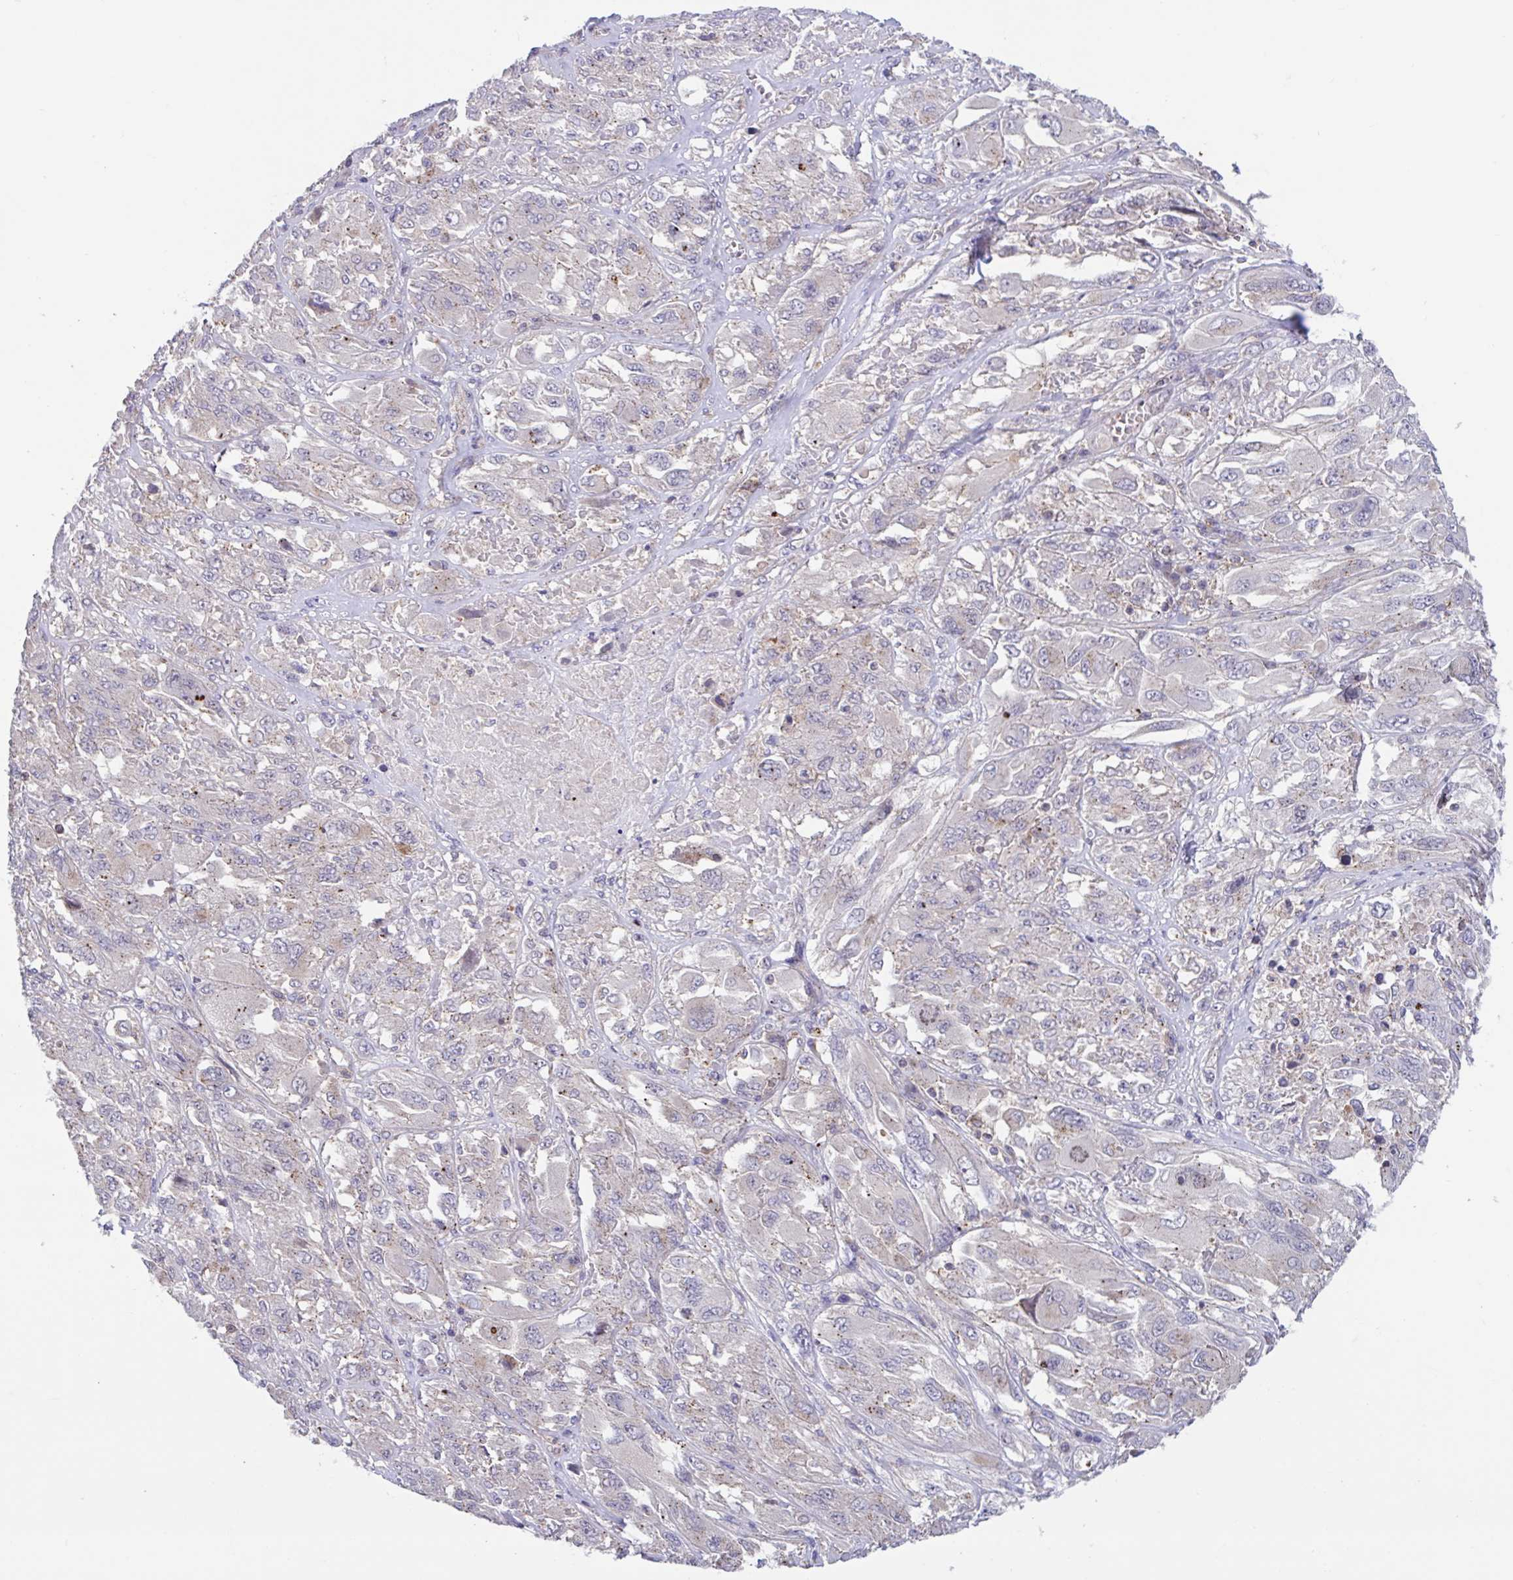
{"staining": {"intensity": "weak", "quantity": "25%-75%", "location": "cytoplasmic/membranous"}, "tissue": "melanoma", "cell_type": "Tumor cells", "image_type": "cancer", "snomed": [{"axis": "morphology", "description": "Malignant melanoma, NOS"}, {"axis": "topography", "description": "Skin"}], "caption": "Protein staining of melanoma tissue reveals weak cytoplasmic/membranous positivity in about 25%-75% of tumor cells.", "gene": "IST1", "patient": {"sex": "female", "age": 91}}